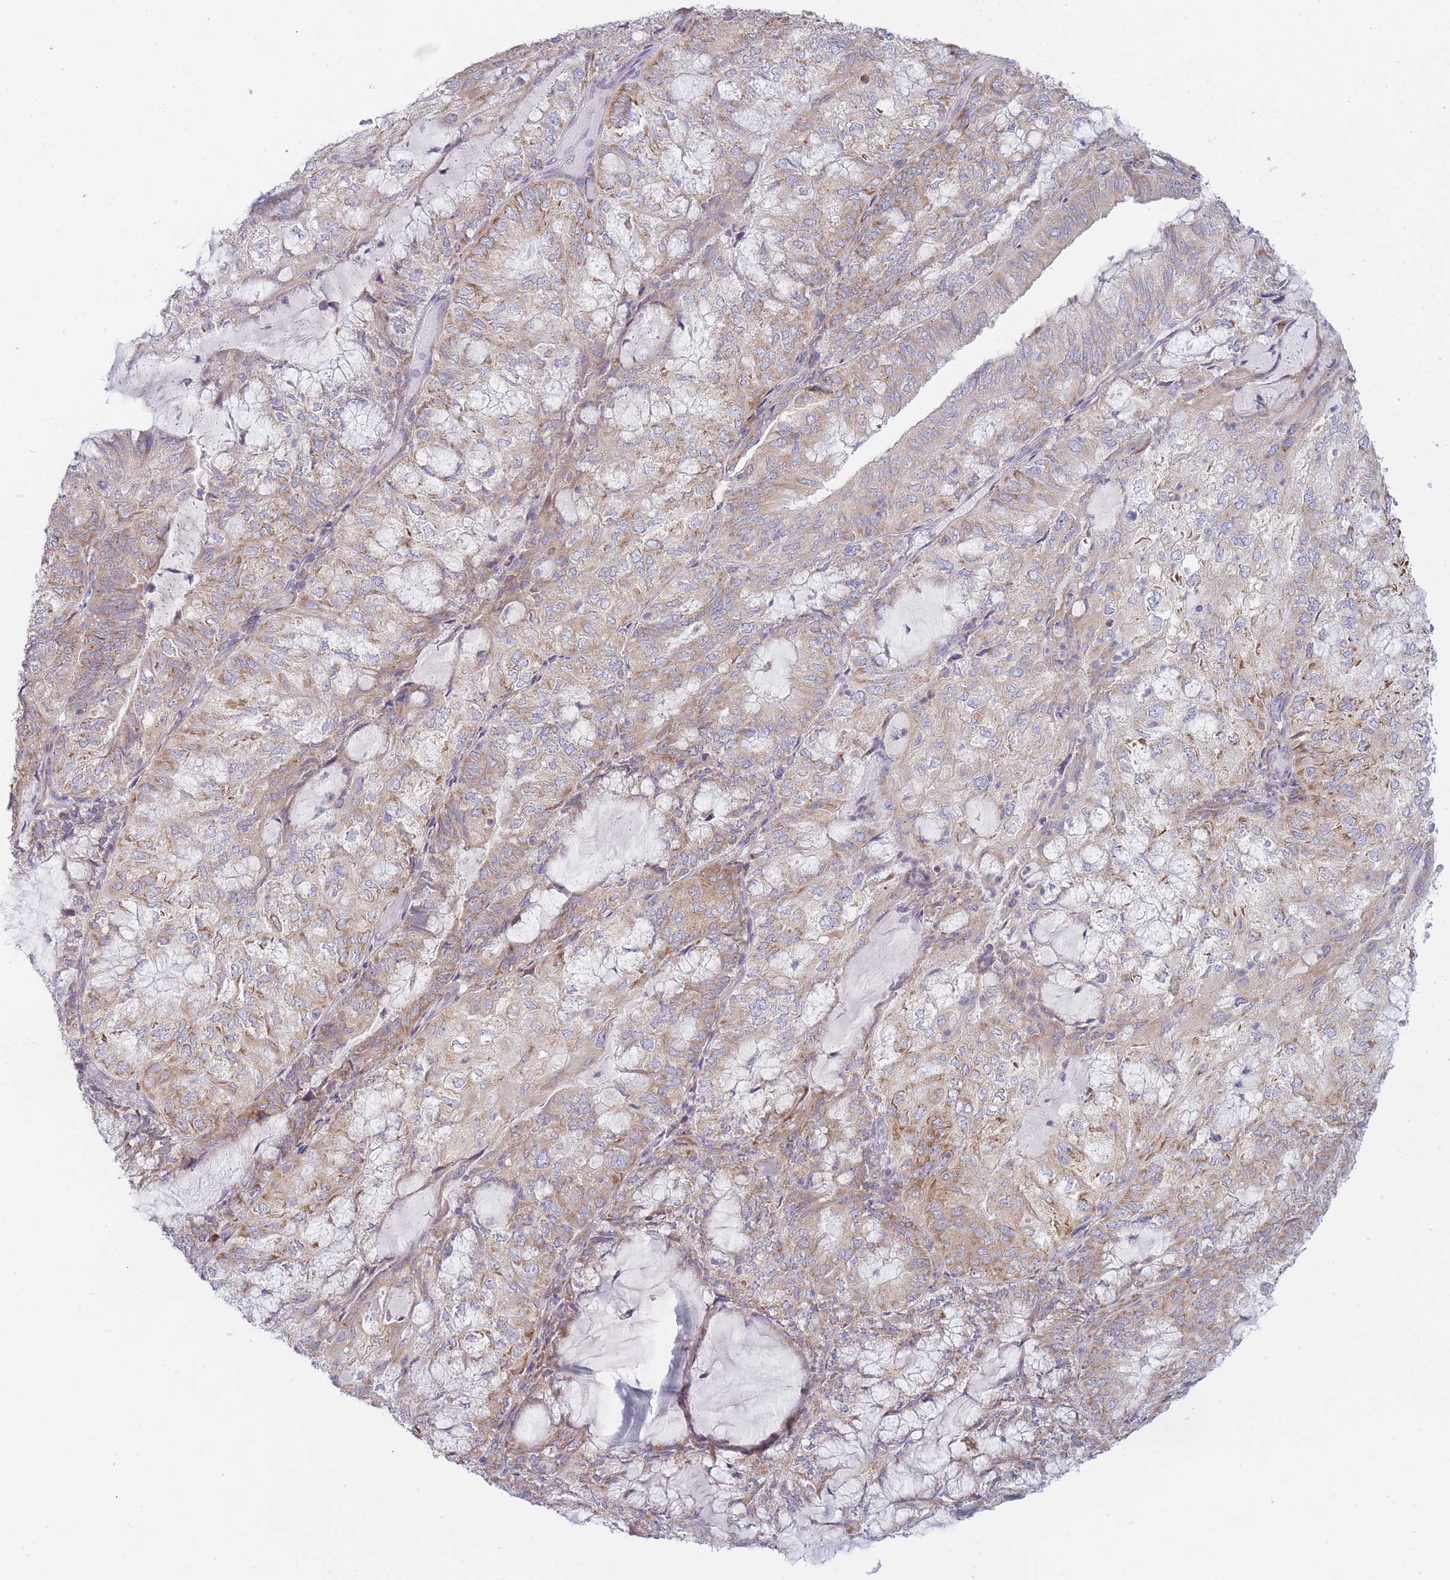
{"staining": {"intensity": "moderate", "quantity": ">75%", "location": "cytoplasmic/membranous"}, "tissue": "endometrial cancer", "cell_type": "Tumor cells", "image_type": "cancer", "snomed": [{"axis": "morphology", "description": "Adenocarcinoma, NOS"}, {"axis": "topography", "description": "Endometrium"}], "caption": "Immunohistochemical staining of human adenocarcinoma (endometrial) shows medium levels of moderate cytoplasmic/membranous staining in approximately >75% of tumor cells.", "gene": "OR5L2", "patient": {"sex": "female", "age": 81}}